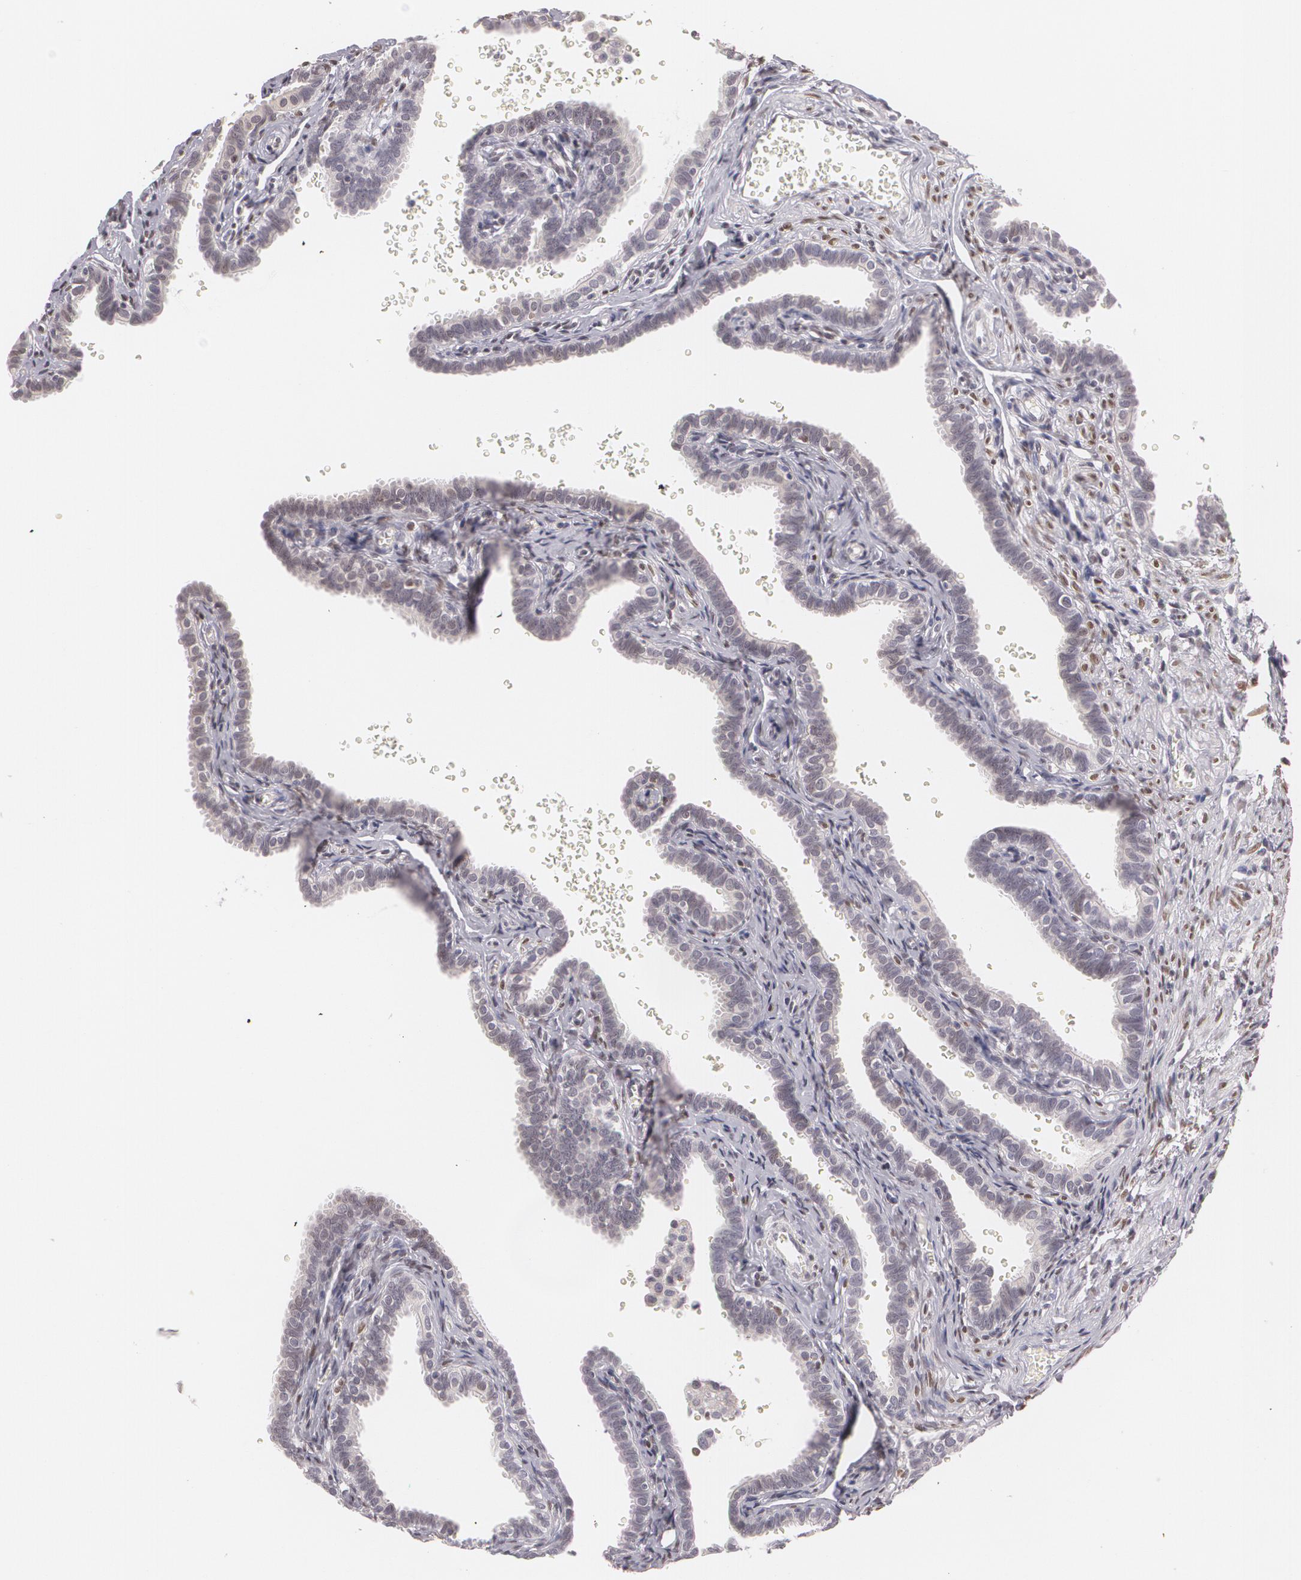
{"staining": {"intensity": "negative", "quantity": "none", "location": "none"}, "tissue": "fallopian tube", "cell_type": "Glandular cells", "image_type": "normal", "snomed": [{"axis": "morphology", "description": "Normal tissue, NOS"}, {"axis": "topography", "description": "Fallopian tube"}], "caption": "IHC micrograph of benign human fallopian tube stained for a protein (brown), which shows no positivity in glandular cells.", "gene": "ZBTB16", "patient": {"sex": "female", "age": 35}}